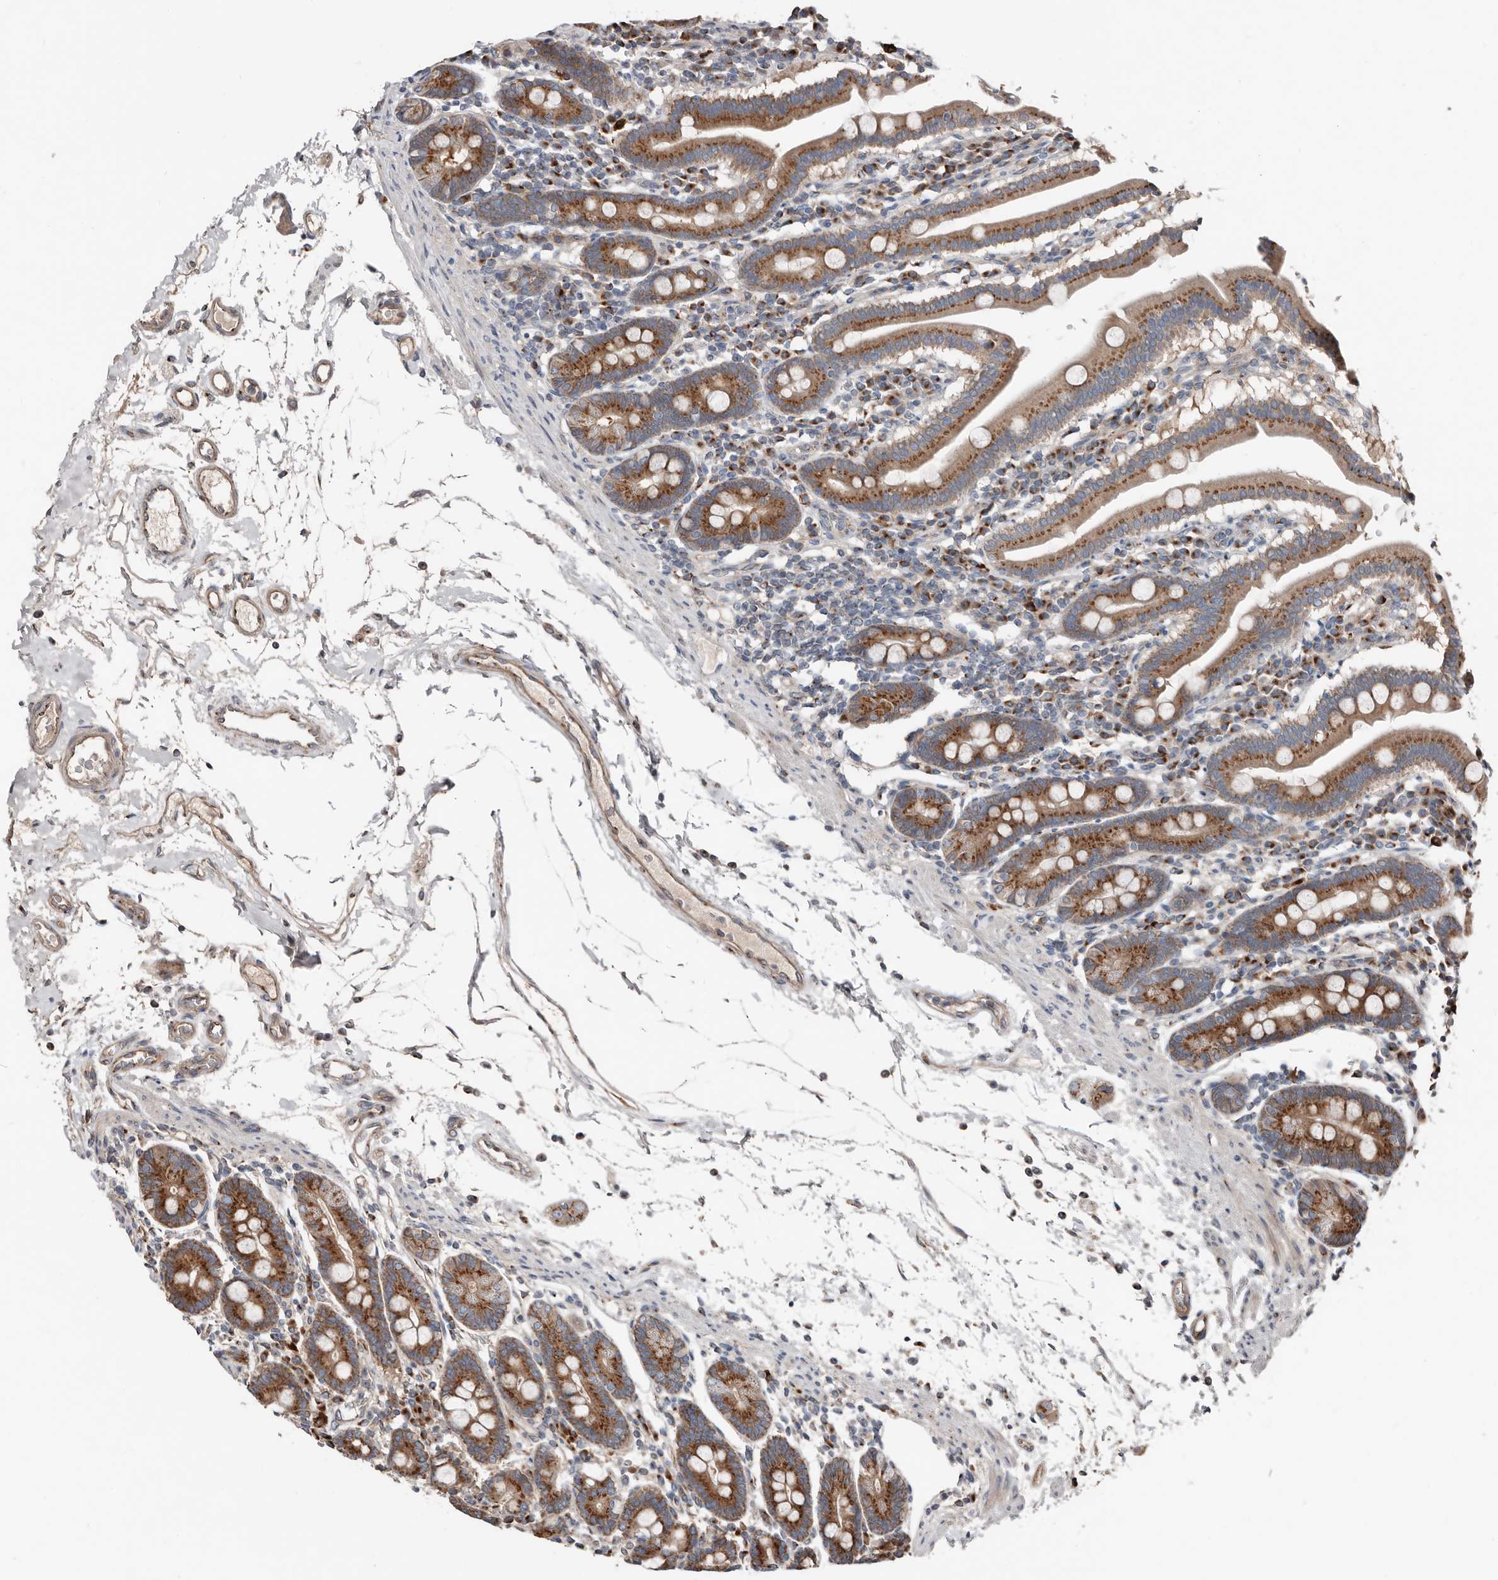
{"staining": {"intensity": "strong", "quantity": ">75%", "location": "cytoplasmic/membranous"}, "tissue": "duodenum", "cell_type": "Glandular cells", "image_type": "normal", "snomed": [{"axis": "morphology", "description": "Normal tissue, NOS"}, {"axis": "morphology", "description": "Adenocarcinoma, NOS"}, {"axis": "topography", "description": "Pancreas"}, {"axis": "topography", "description": "Duodenum"}], "caption": "Brown immunohistochemical staining in normal human duodenum shows strong cytoplasmic/membranous expression in approximately >75% of glandular cells. (DAB IHC with brightfield microscopy, high magnification).", "gene": "COG1", "patient": {"sex": "male", "age": 50}}